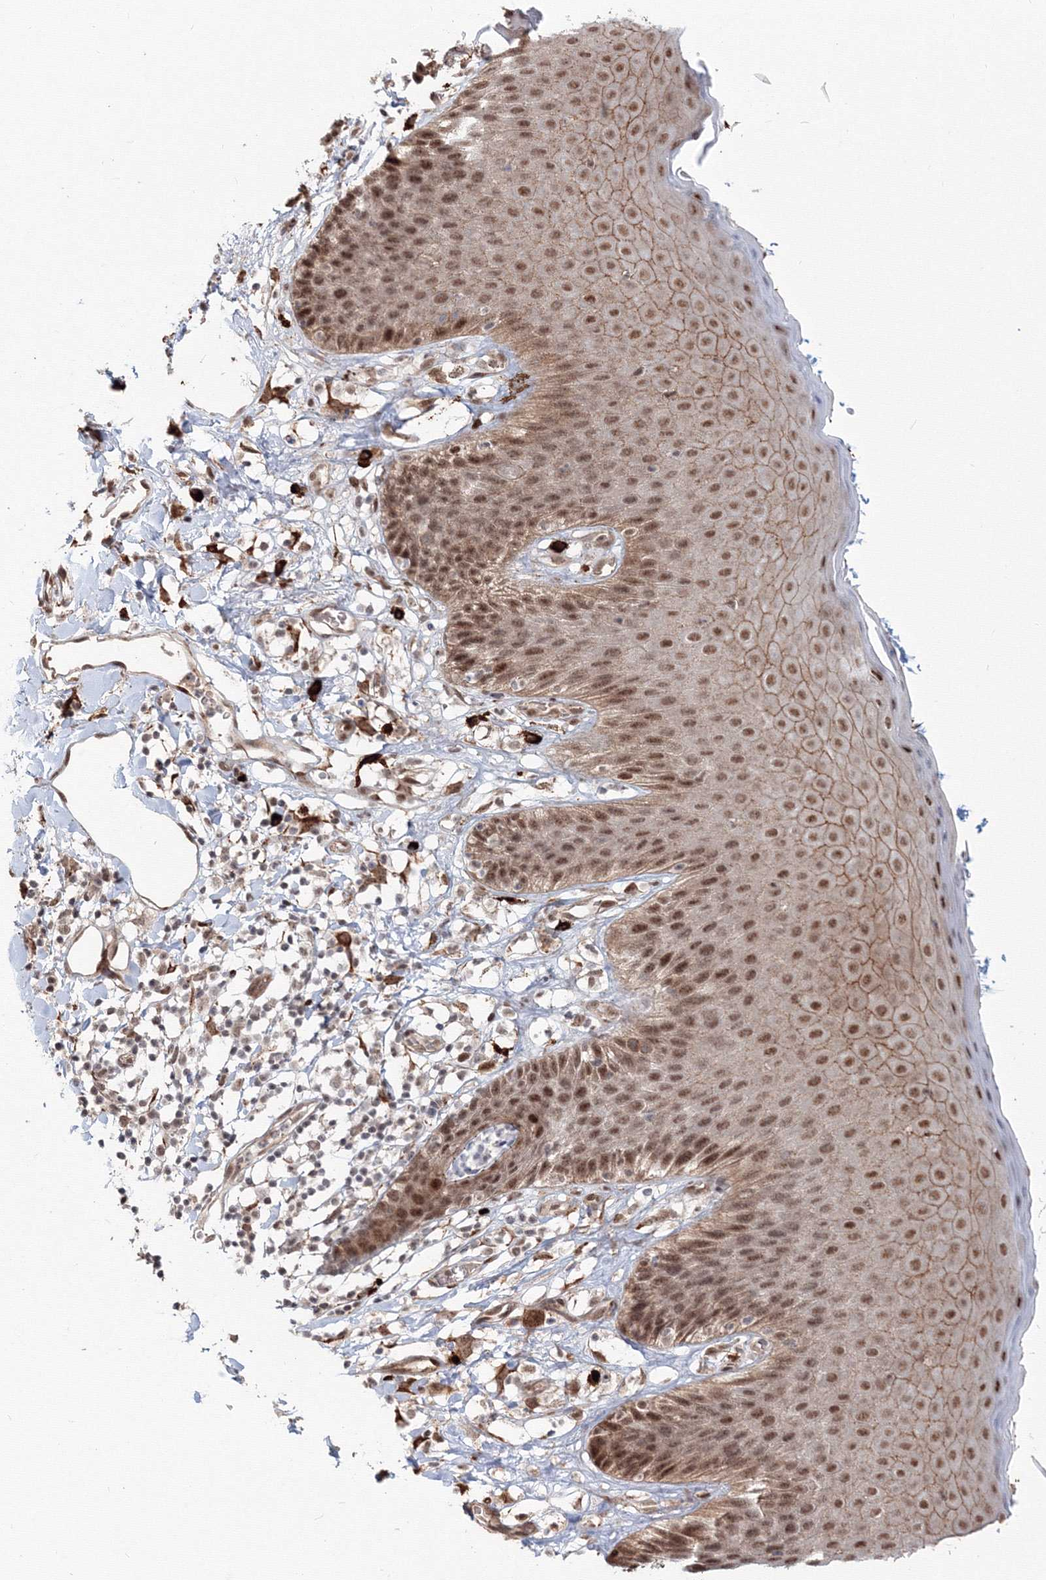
{"staining": {"intensity": "moderate", "quantity": ">75%", "location": "cytoplasmic/membranous,nuclear"}, "tissue": "skin", "cell_type": "Epidermal cells", "image_type": "normal", "snomed": [{"axis": "morphology", "description": "Normal tissue, NOS"}, {"axis": "topography", "description": "Vulva"}], "caption": "A brown stain shows moderate cytoplasmic/membranous,nuclear expression of a protein in epidermal cells of unremarkable human skin. (DAB IHC, brown staining for protein, blue staining for nuclei).", "gene": "SH3PXD2A", "patient": {"sex": "female", "age": 68}}